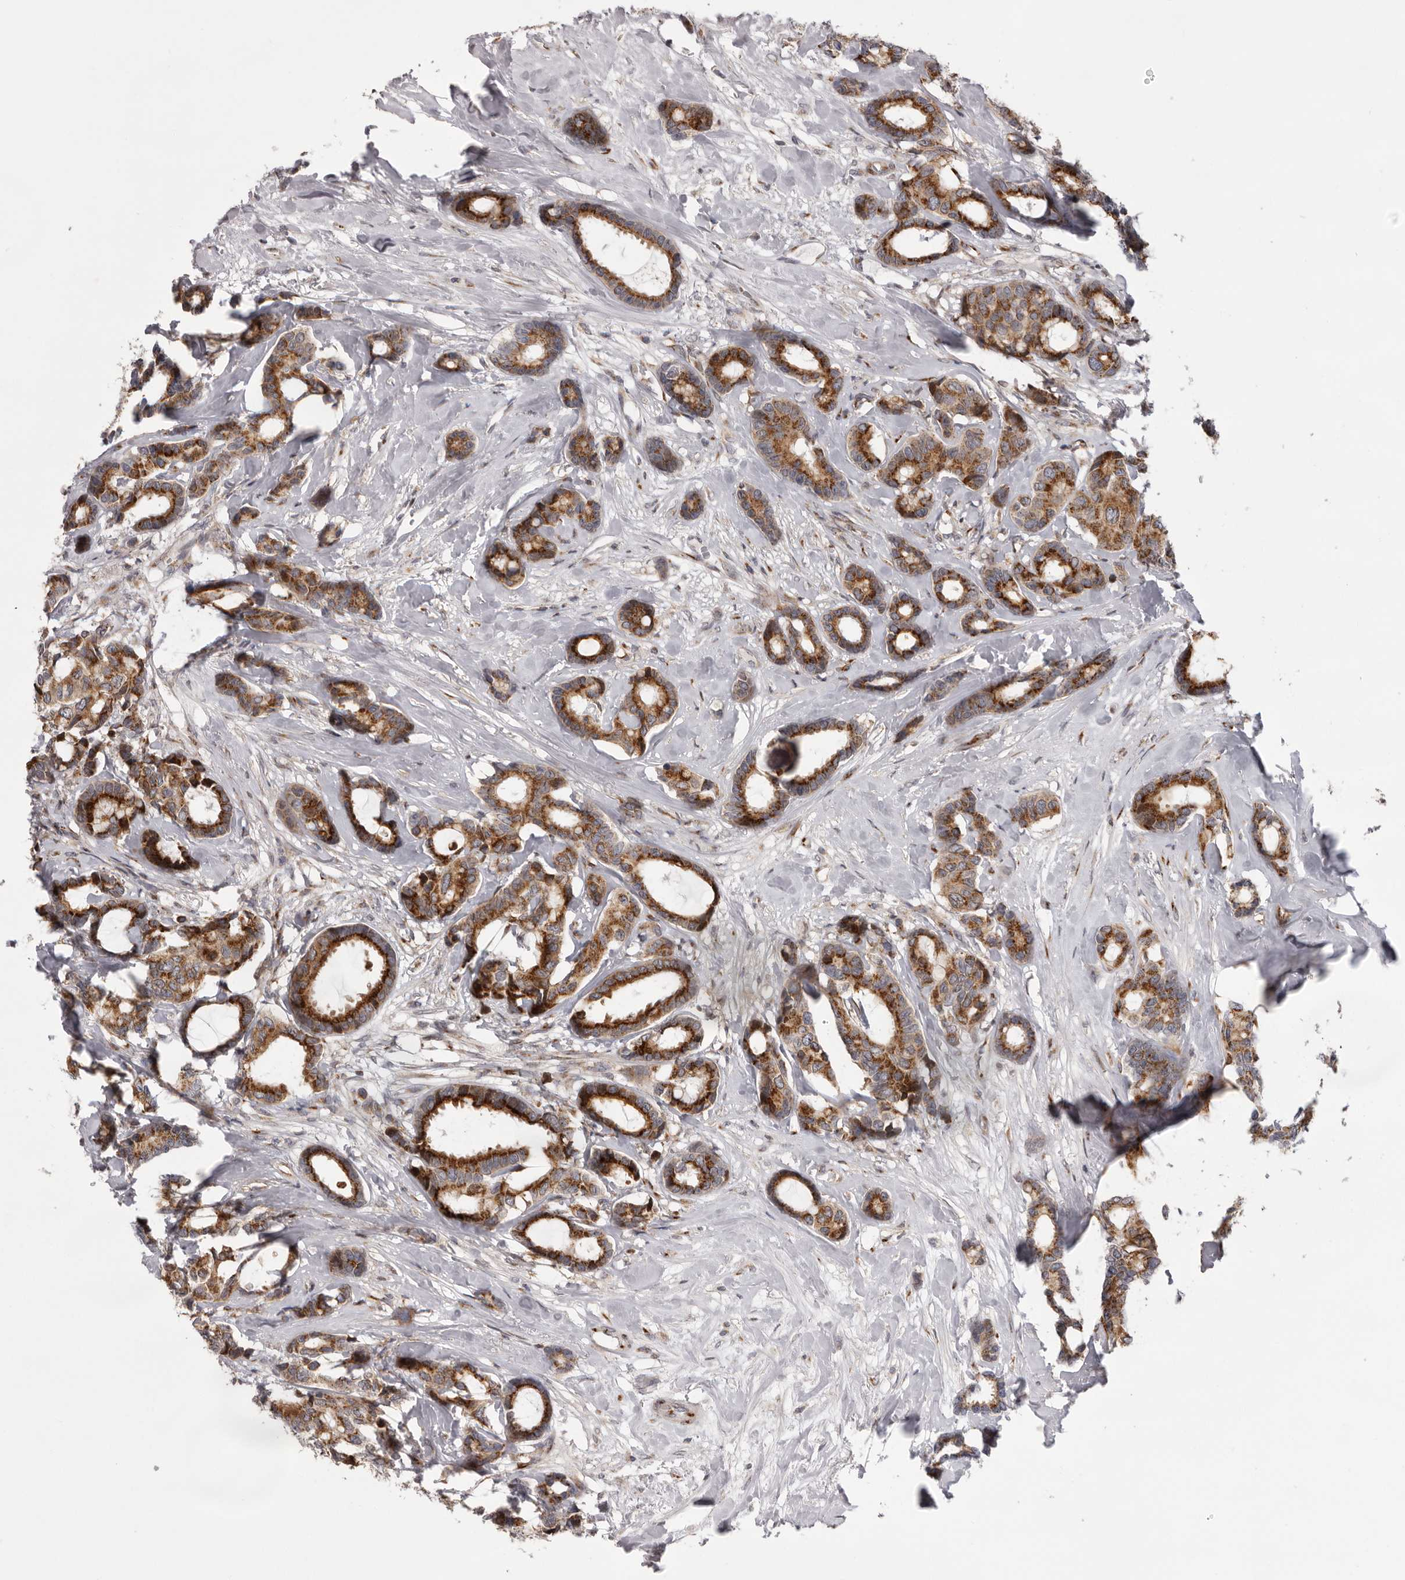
{"staining": {"intensity": "moderate", "quantity": ">75%", "location": "cytoplasmic/membranous"}, "tissue": "breast cancer", "cell_type": "Tumor cells", "image_type": "cancer", "snomed": [{"axis": "morphology", "description": "Duct carcinoma"}, {"axis": "topography", "description": "Breast"}], "caption": "Human breast infiltrating ductal carcinoma stained for a protein (brown) demonstrates moderate cytoplasmic/membranous positive staining in approximately >75% of tumor cells.", "gene": "WDR47", "patient": {"sex": "female", "age": 87}}